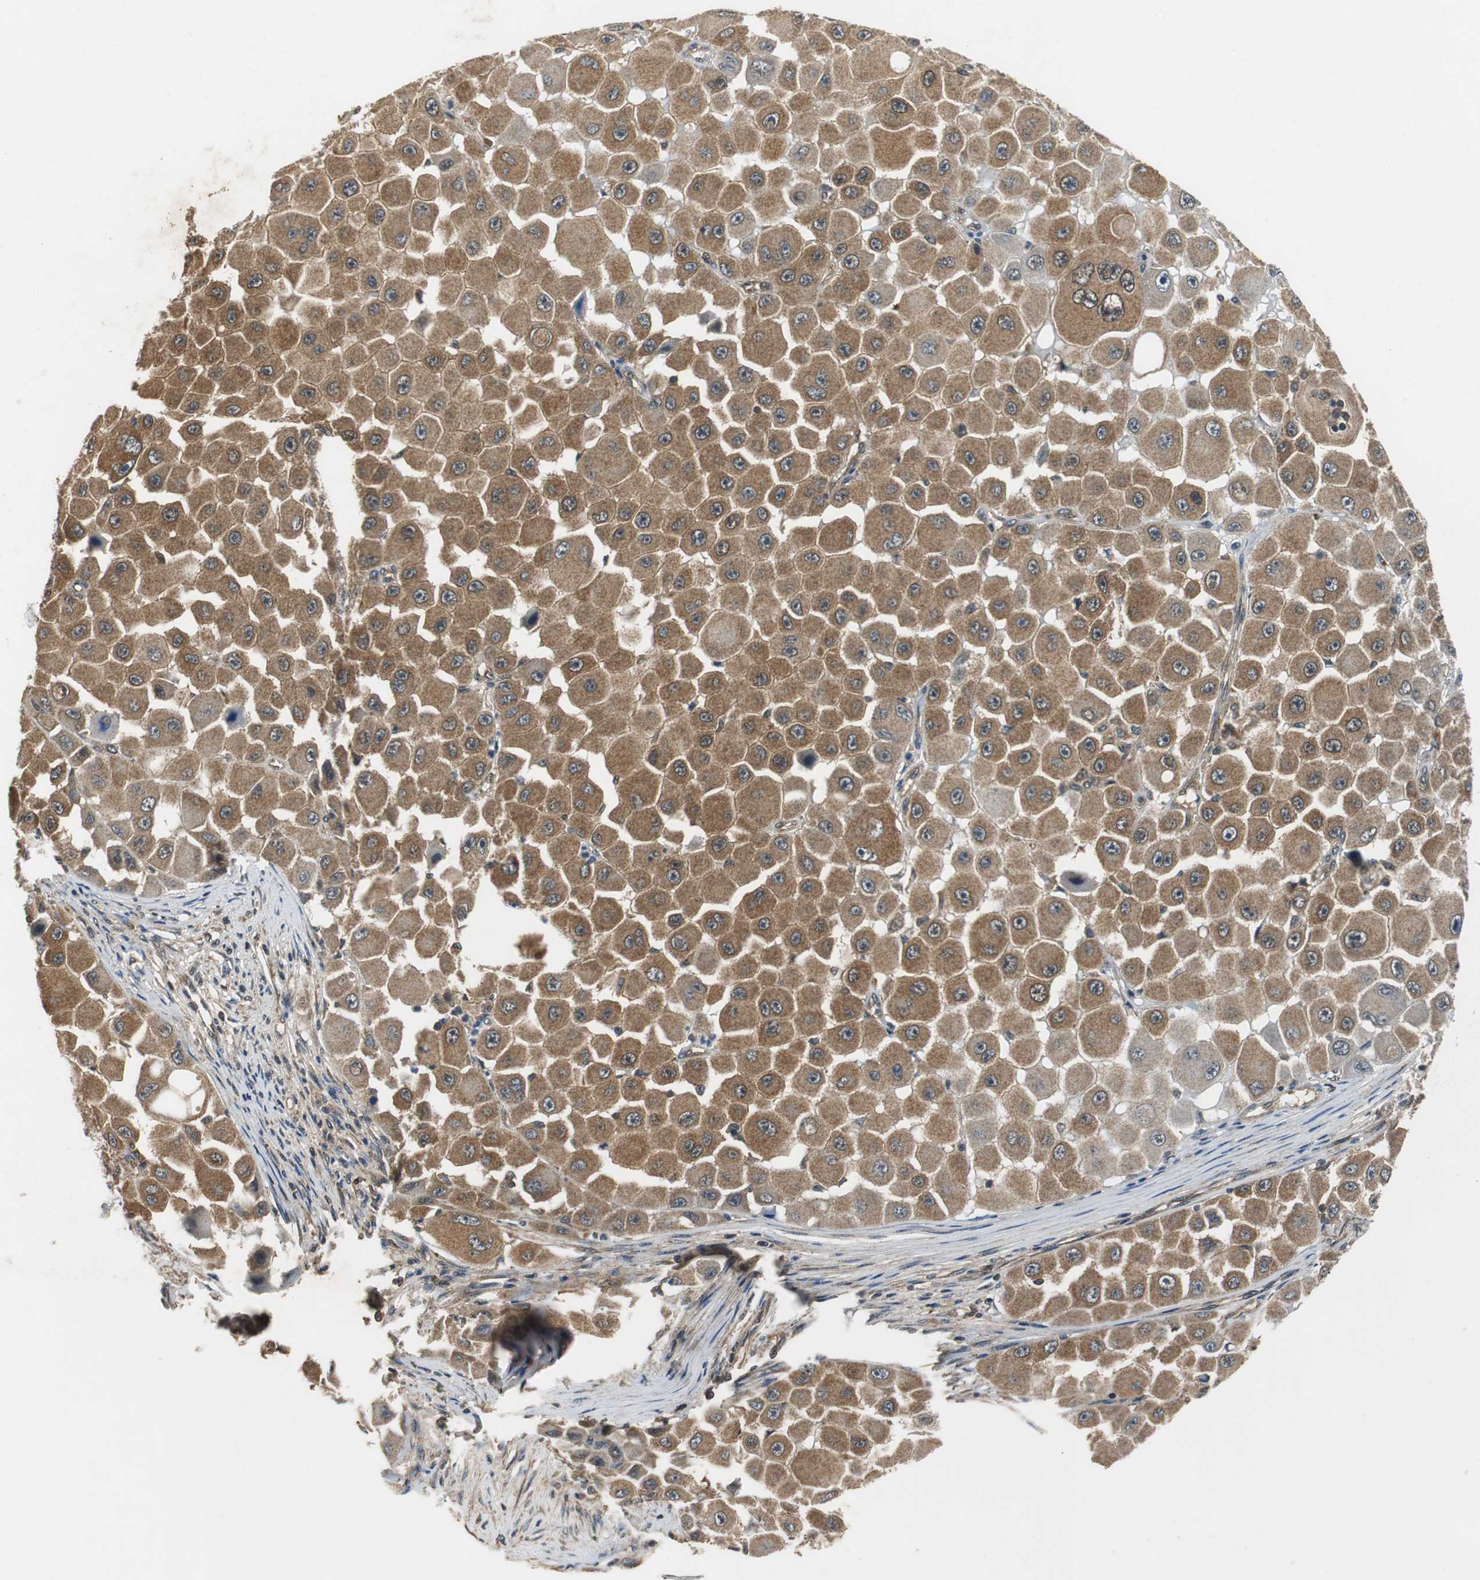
{"staining": {"intensity": "strong", "quantity": ">75%", "location": "cytoplasmic/membranous"}, "tissue": "melanoma", "cell_type": "Tumor cells", "image_type": "cancer", "snomed": [{"axis": "morphology", "description": "Malignant melanoma, NOS"}, {"axis": "topography", "description": "Skin"}], "caption": "Protein expression analysis of malignant melanoma demonstrates strong cytoplasmic/membranous staining in about >75% of tumor cells. (DAB = brown stain, brightfield microscopy at high magnification).", "gene": "VBP1", "patient": {"sex": "female", "age": 81}}